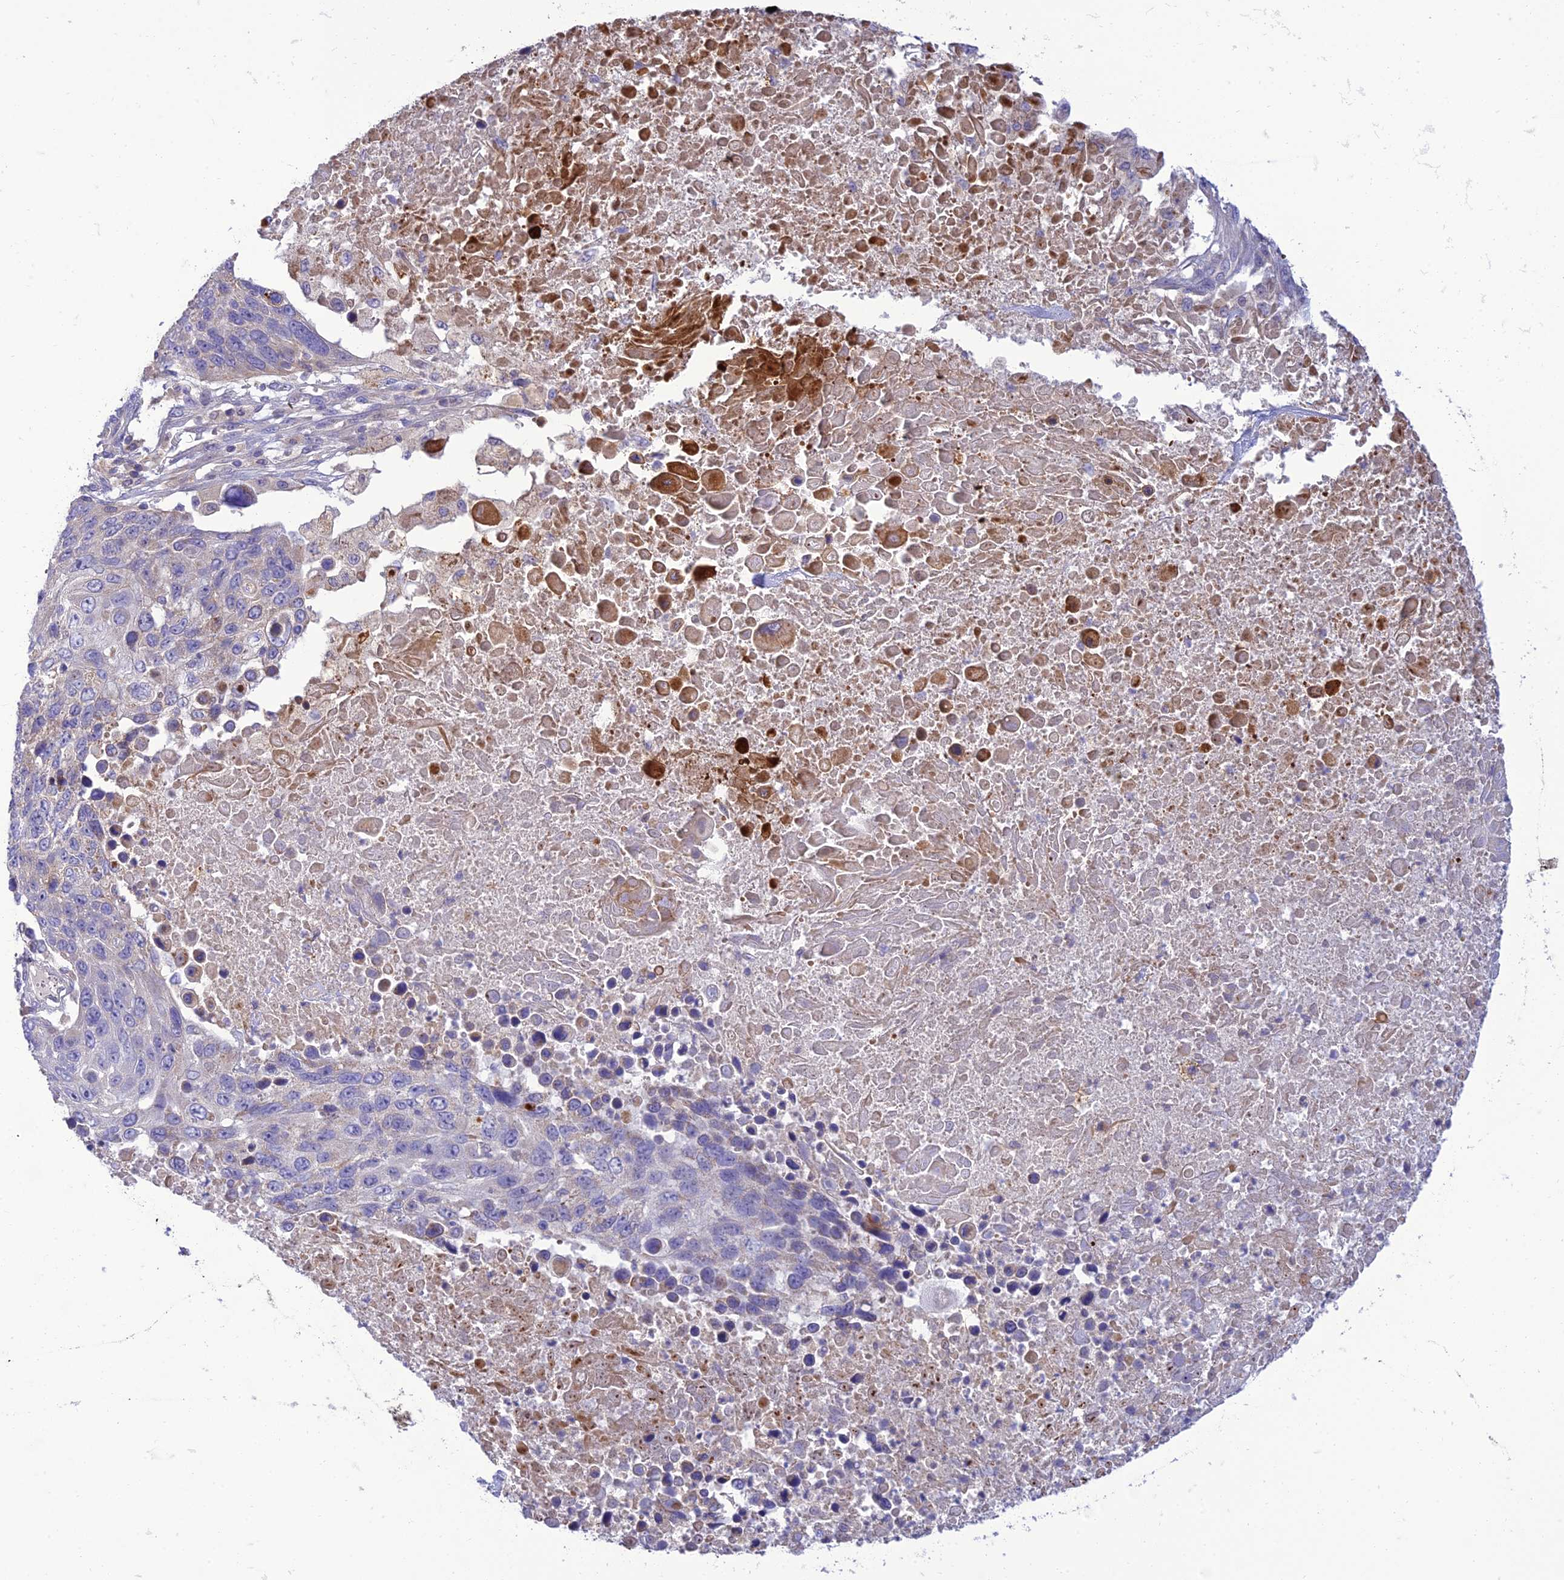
{"staining": {"intensity": "negative", "quantity": "none", "location": "none"}, "tissue": "lung cancer", "cell_type": "Tumor cells", "image_type": "cancer", "snomed": [{"axis": "morphology", "description": "Normal tissue, NOS"}, {"axis": "morphology", "description": "Squamous cell carcinoma, NOS"}, {"axis": "topography", "description": "Lymph node"}, {"axis": "topography", "description": "Lung"}], "caption": "DAB (3,3'-diaminobenzidine) immunohistochemical staining of lung cancer demonstrates no significant staining in tumor cells.", "gene": "IRAK3", "patient": {"sex": "male", "age": 66}}